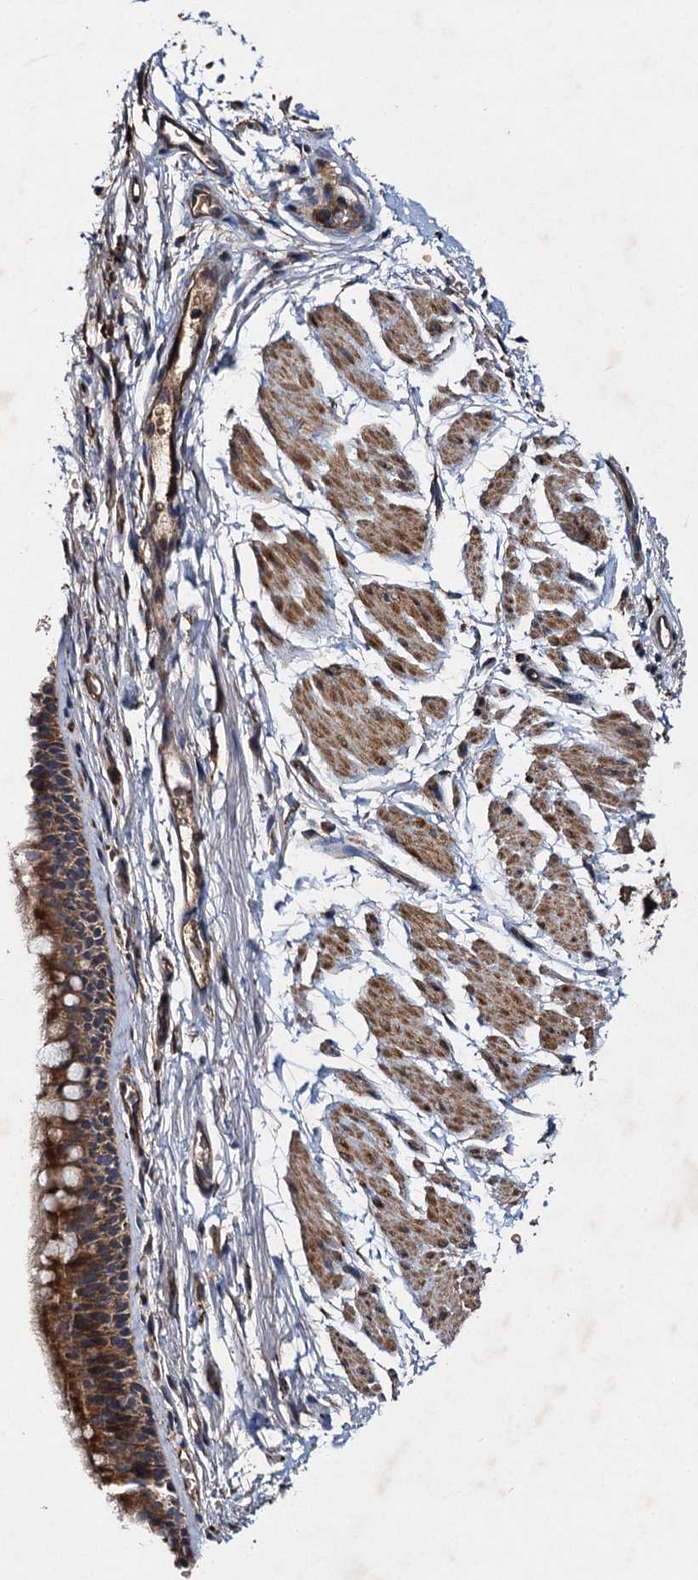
{"staining": {"intensity": "moderate", "quantity": ">75%", "location": "cytoplasmic/membranous"}, "tissue": "bronchus", "cell_type": "Respiratory epithelial cells", "image_type": "normal", "snomed": [{"axis": "morphology", "description": "Normal tissue, NOS"}, {"axis": "topography", "description": "Cartilage tissue"}, {"axis": "topography", "description": "Bronchus"}], "caption": "Immunohistochemistry (DAB) staining of normal human bronchus demonstrates moderate cytoplasmic/membranous protein positivity in approximately >75% of respiratory epithelial cells. Using DAB (3,3'-diaminobenzidine) (brown) and hematoxylin (blue) stains, captured at high magnification using brightfield microscopy.", "gene": "NDUFA13", "patient": {"sex": "female", "age": 53}}